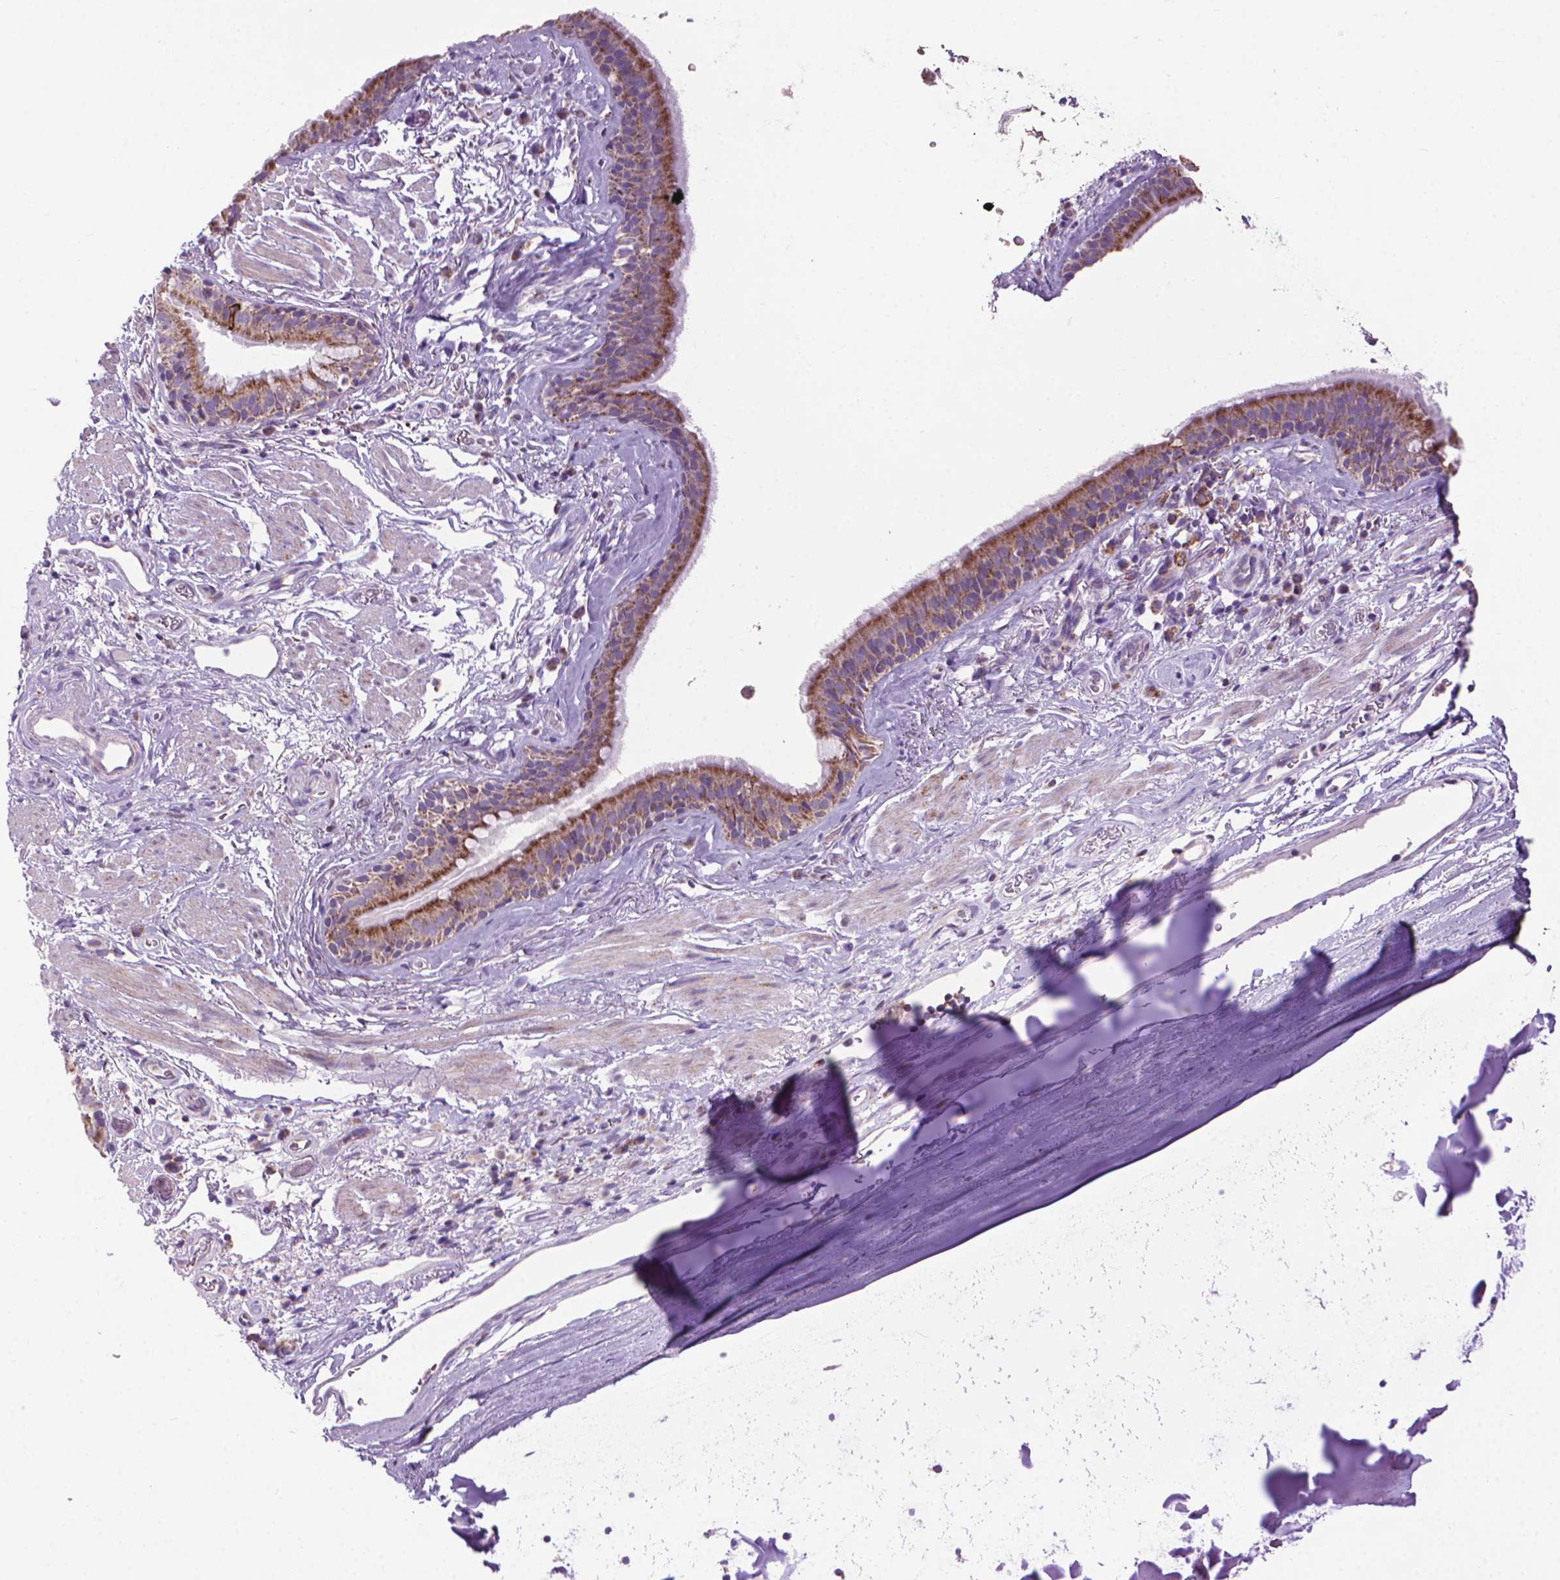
{"staining": {"intensity": "moderate", "quantity": ">75%", "location": "cytoplasmic/membranous"}, "tissue": "bronchus", "cell_type": "Respiratory epithelial cells", "image_type": "normal", "snomed": [{"axis": "morphology", "description": "Normal tissue, NOS"}, {"axis": "topography", "description": "Cartilage tissue"}, {"axis": "topography", "description": "Bronchus"}], "caption": "Respiratory epithelial cells reveal medium levels of moderate cytoplasmic/membranous expression in approximately >75% of cells in unremarkable bronchus.", "gene": "VDAC1", "patient": {"sex": "male", "age": 58}}